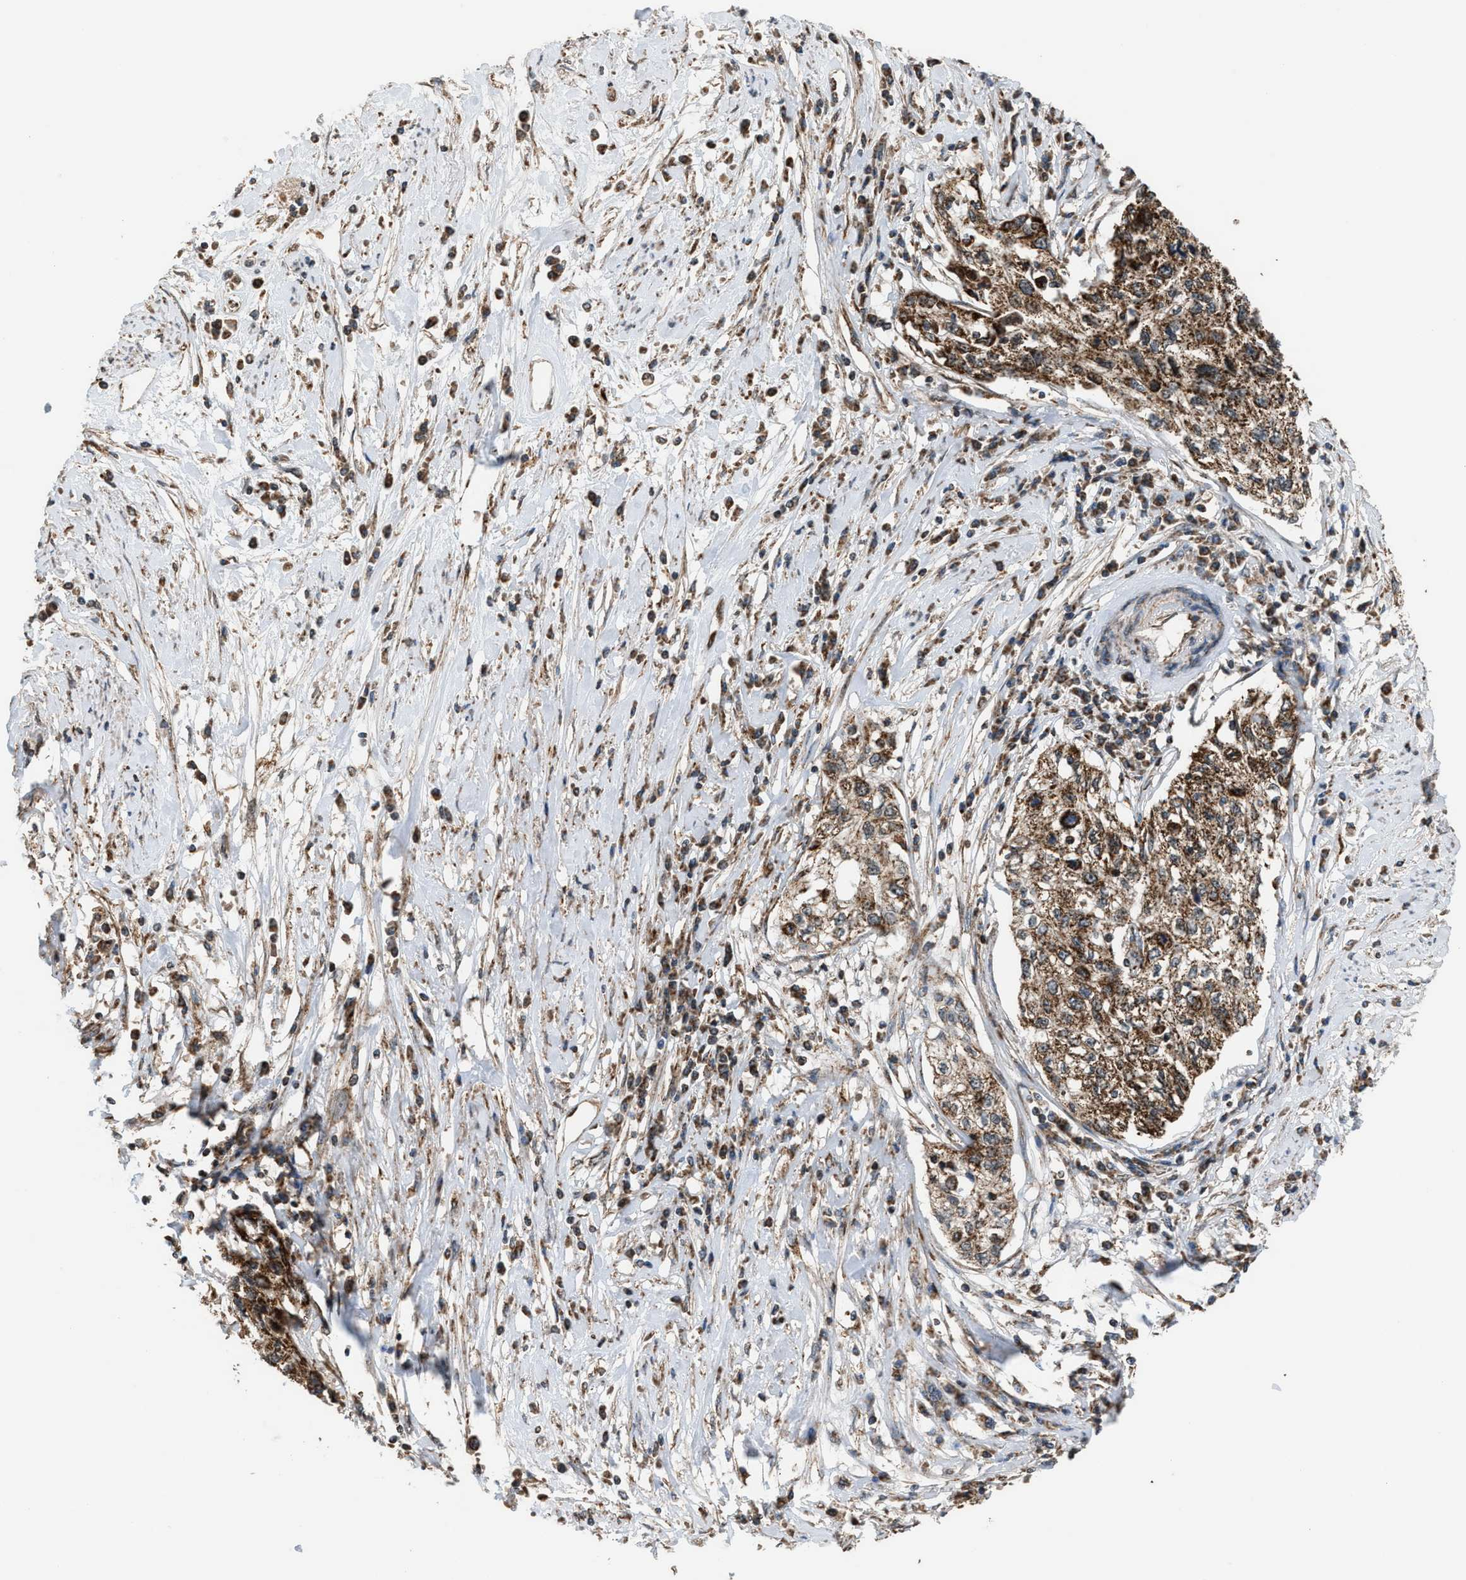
{"staining": {"intensity": "moderate", "quantity": ">75%", "location": "cytoplasmic/membranous"}, "tissue": "cervical cancer", "cell_type": "Tumor cells", "image_type": "cancer", "snomed": [{"axis": "morphology", "description": "Squamous cell carcinoma, NOS"}, {"axis": "topography", "description": "Cervix"}], "caption": "Immunohistochemical staining of human cervical squamous cell carcinoma shows medium levels of moderate cytoplasmic/membranous protein expression in approximately >75% of tumor cells. (brown staining indicates protein expression, while blue staining denotes nuclei).", "gene": "SGSM2", "patient": {"sex": "female", "age": 57}}